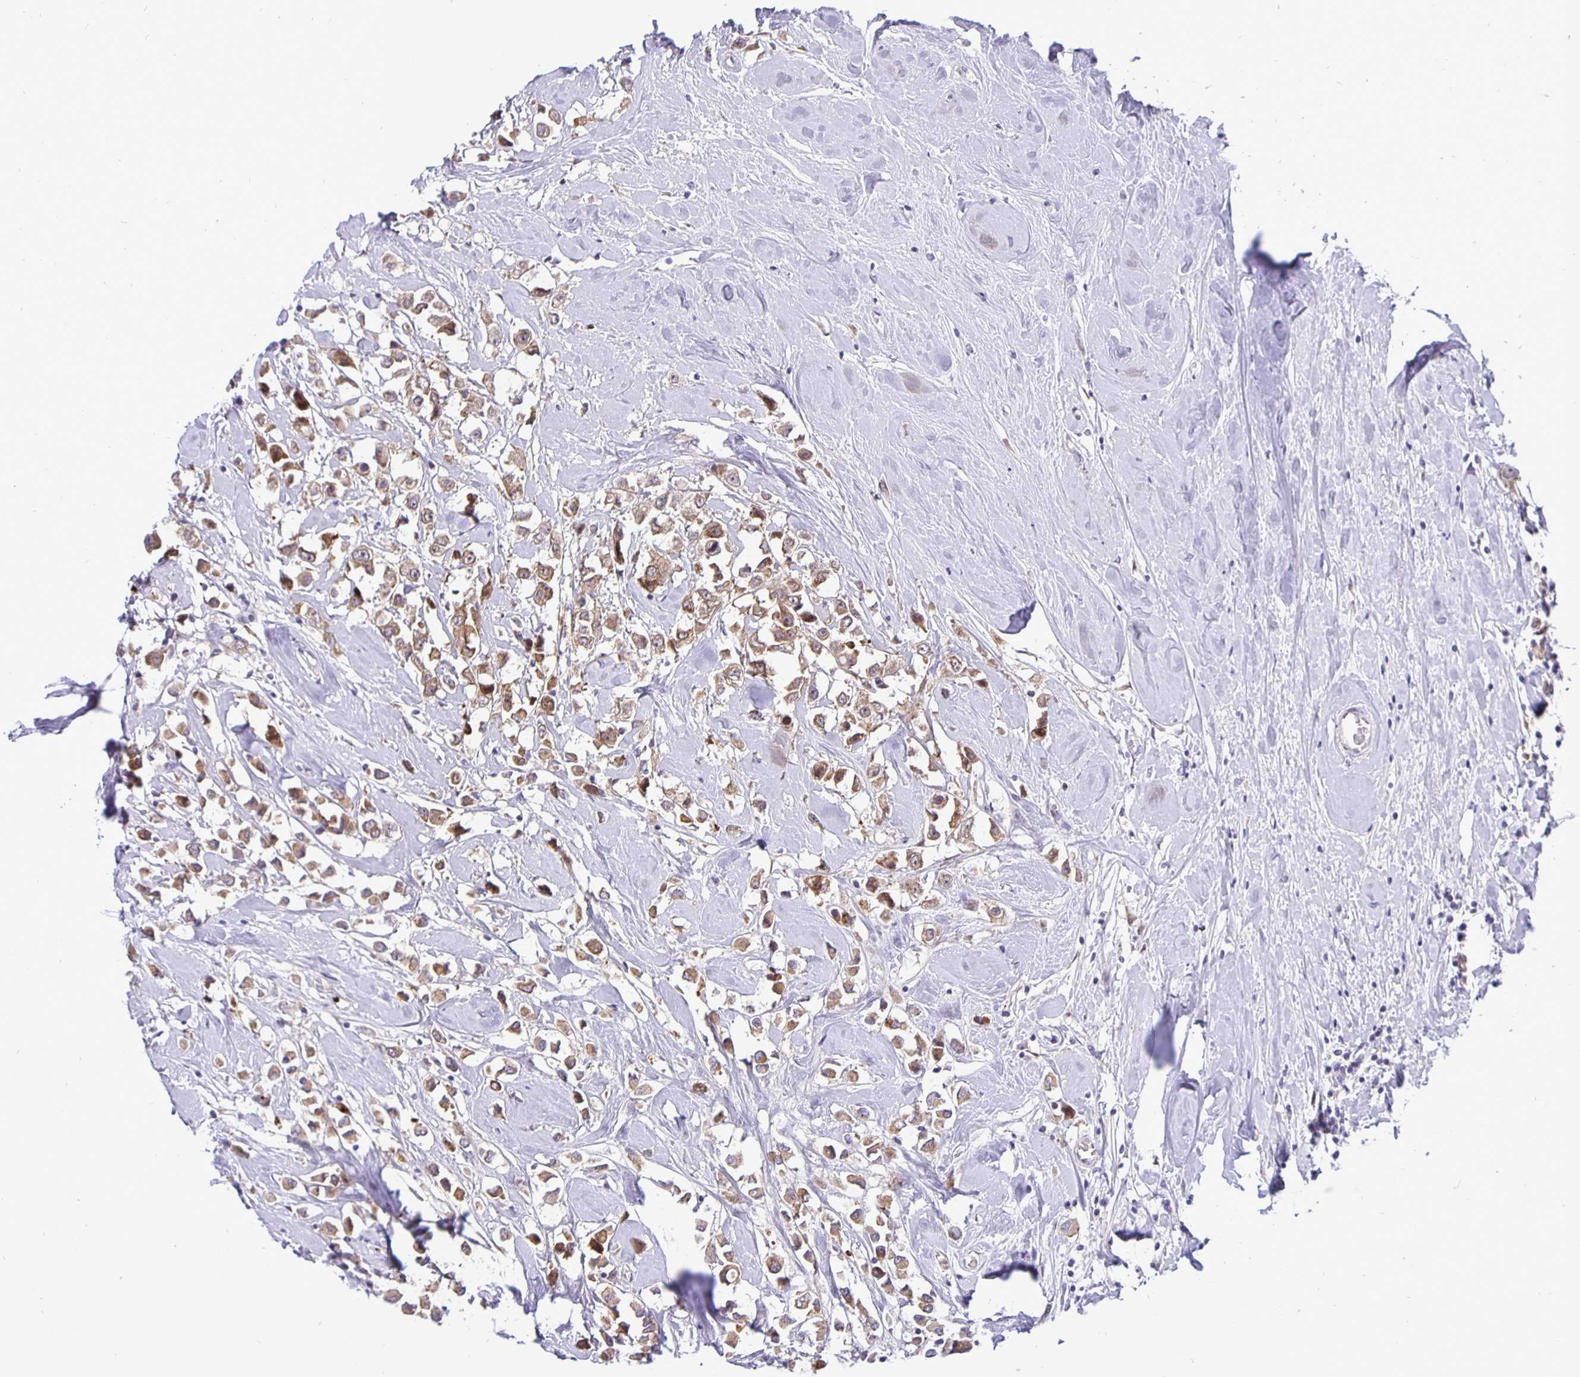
{"staining": {"intensity": "moderate", "quantity": ">75%", "location": "cytoplasmic/membranous"}, "tissue": "breast cancer", "cell_type": "Tumor cells", "image_type": "cancer", "snomed": [{"axis": "morphology", "description": "Duct carcinoma"}, {"axis": "topography", "description": "Breast"}], "caption": "Breast cancer stained with a protein marker shows moderate staining in tumor cells.", "gene": "ERBB2", "patient": {"sex": "female", "age": 61}}